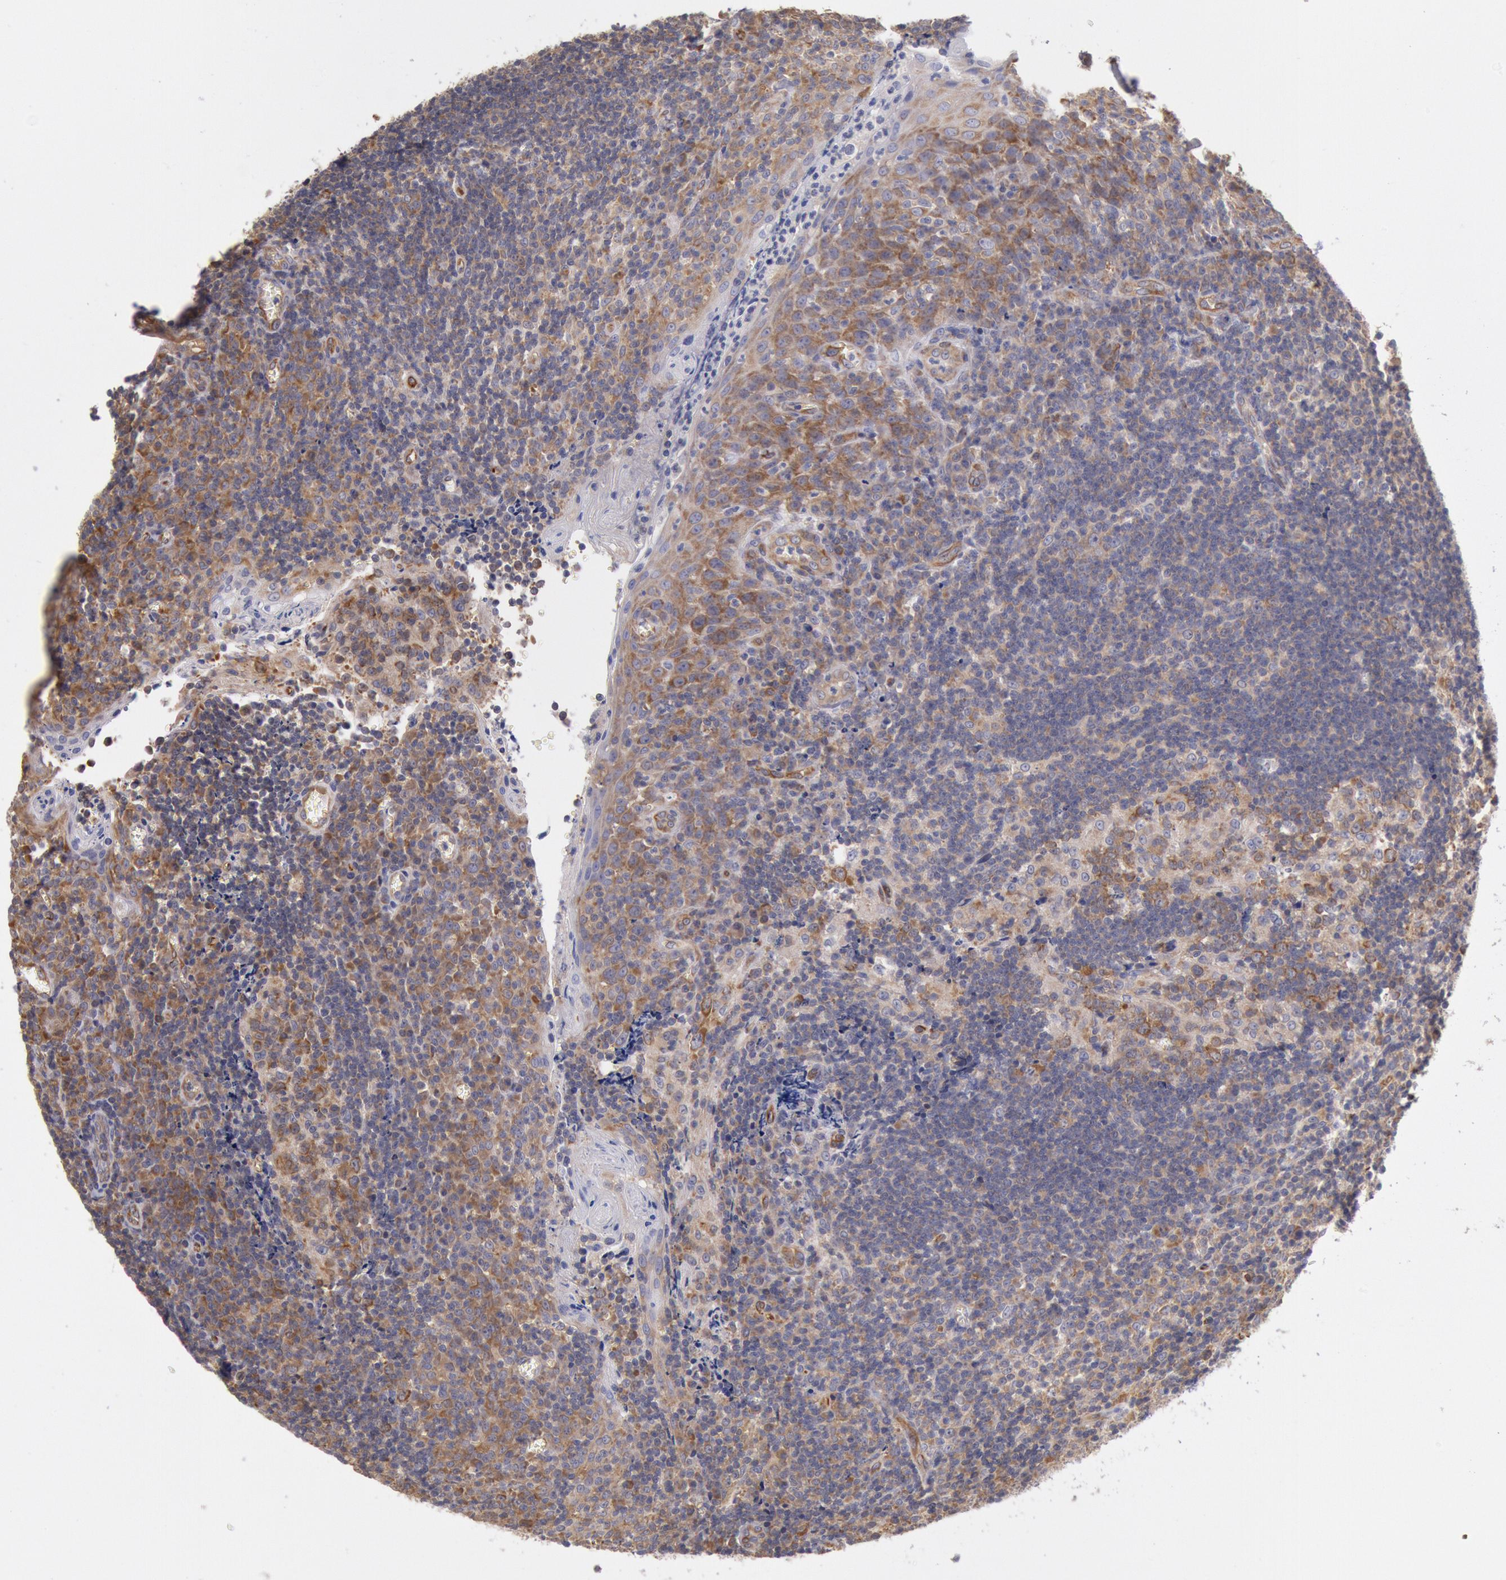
{"staining": {"intensity": "moderate", "quantity": ">75%", "location": "cytoplasmic/membranous"}, "tissue": "tonsil", "cell_type": "Germinal center cells", "image_type": "normal", "snomed": [{"axis": "morphology", "description": "Normal tissue, NOS"}, {"axis": "topography", "description": "Tonsil"}], "caption": "DAB immunohistochemical staining of benign human tonsil displays moderate cytoplasmic/membranous protein positivity in approximately >75% of germinal center cells.", "gene": "DRG1", "patient": {"sex": "male", "age": 20}}